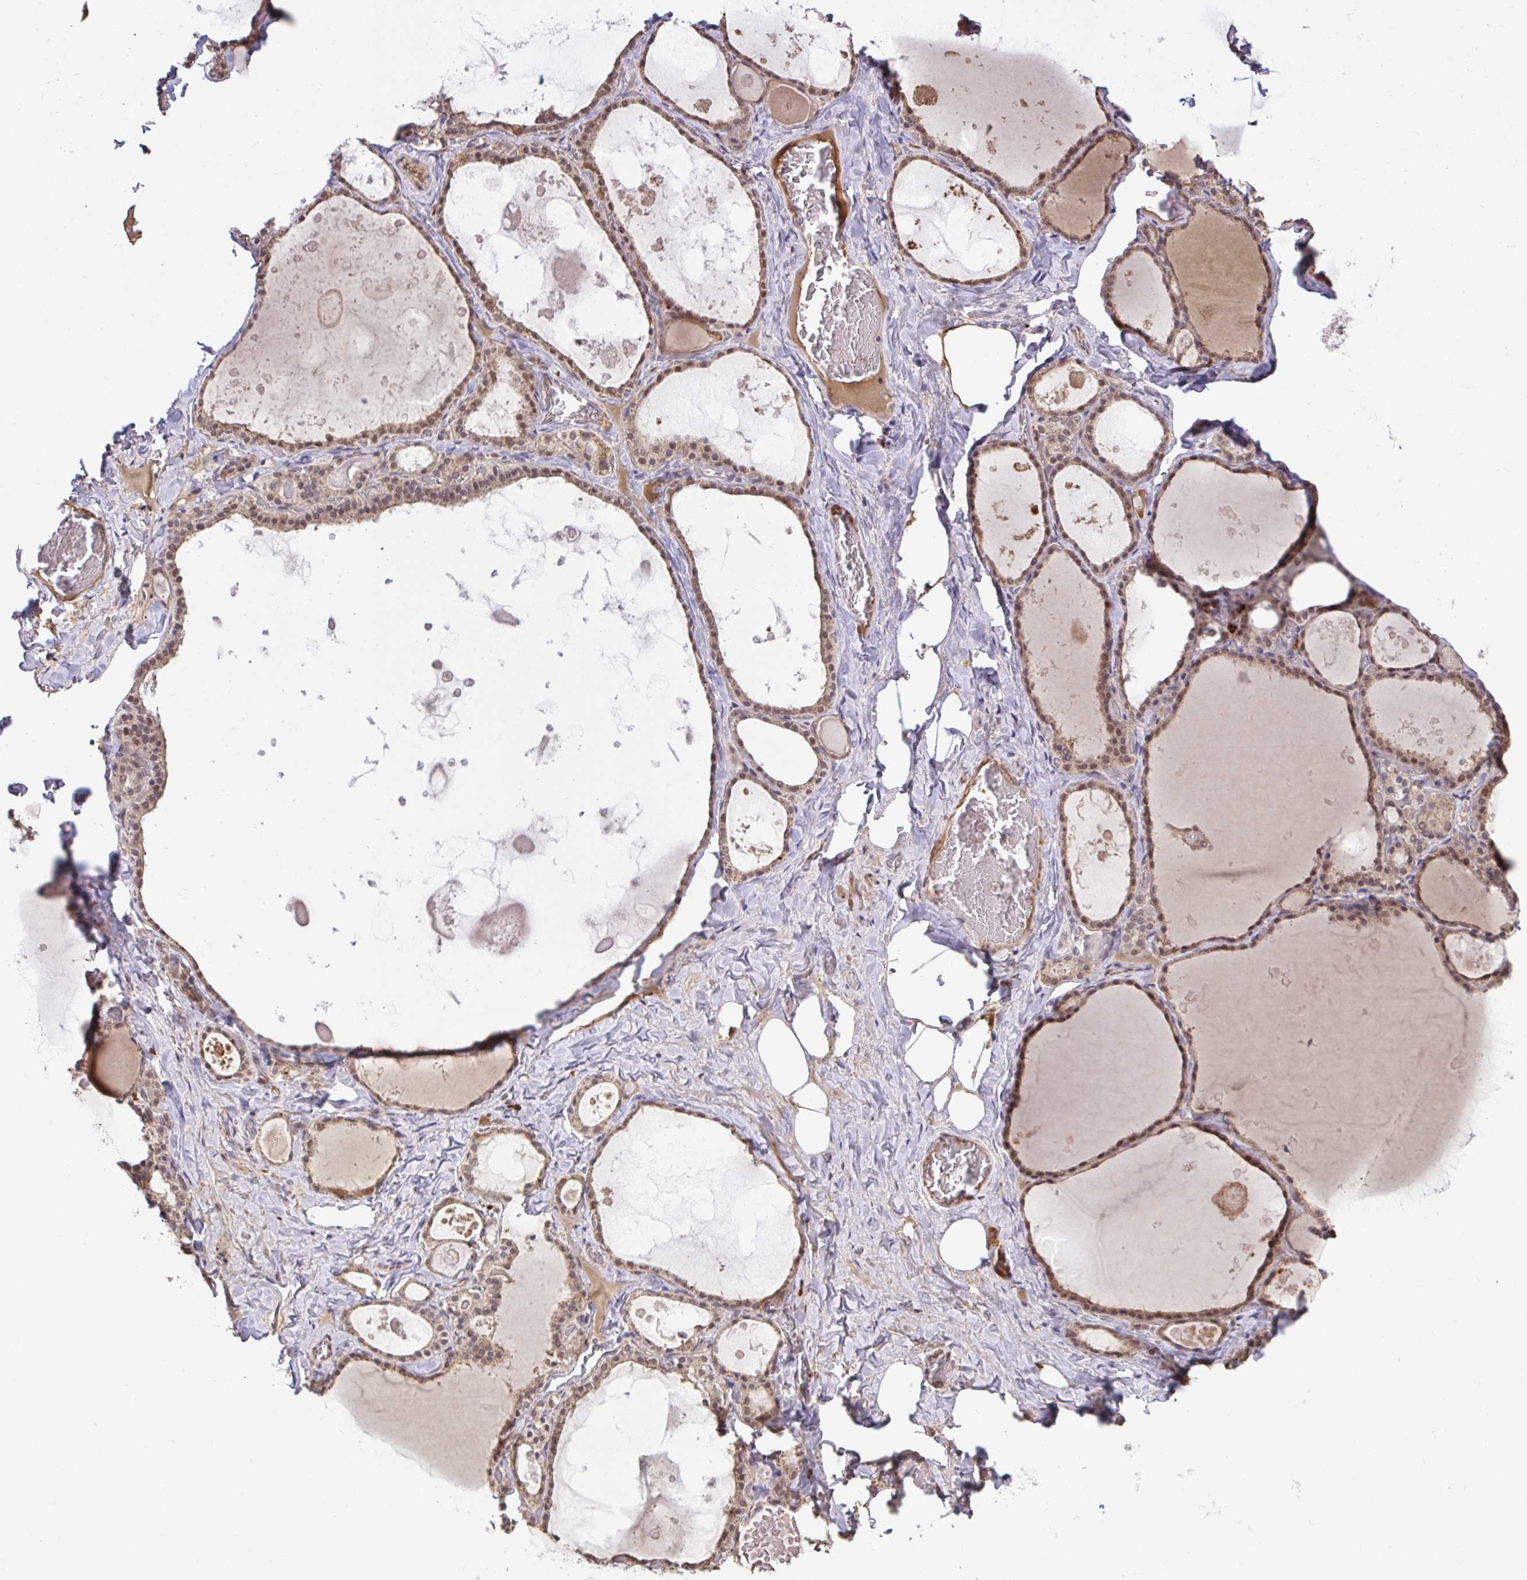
{"staining": {"intensity": "moderate", "quantity": ">75%", "location": "cytoplasmic/membranous,nuclear"}, "tissue": "thyroid gland", "cell_type": "Glandular cells", "image_type": "normal", "snomed": [{"axis": "morphology", "description": "Normal tissue, NOS"}, {"axis": "topography", "description": "Thyroid gland"}], "caption": "Immunohistochemical staining of unremarkable thyroid gland shows >75% levels of moderate cytoplasmic/membranous,nuclear protein positivity in about >75% of glandular cells.", "gene": "ZSCAN9", "patient": {"sex": "male", "age": 56}}